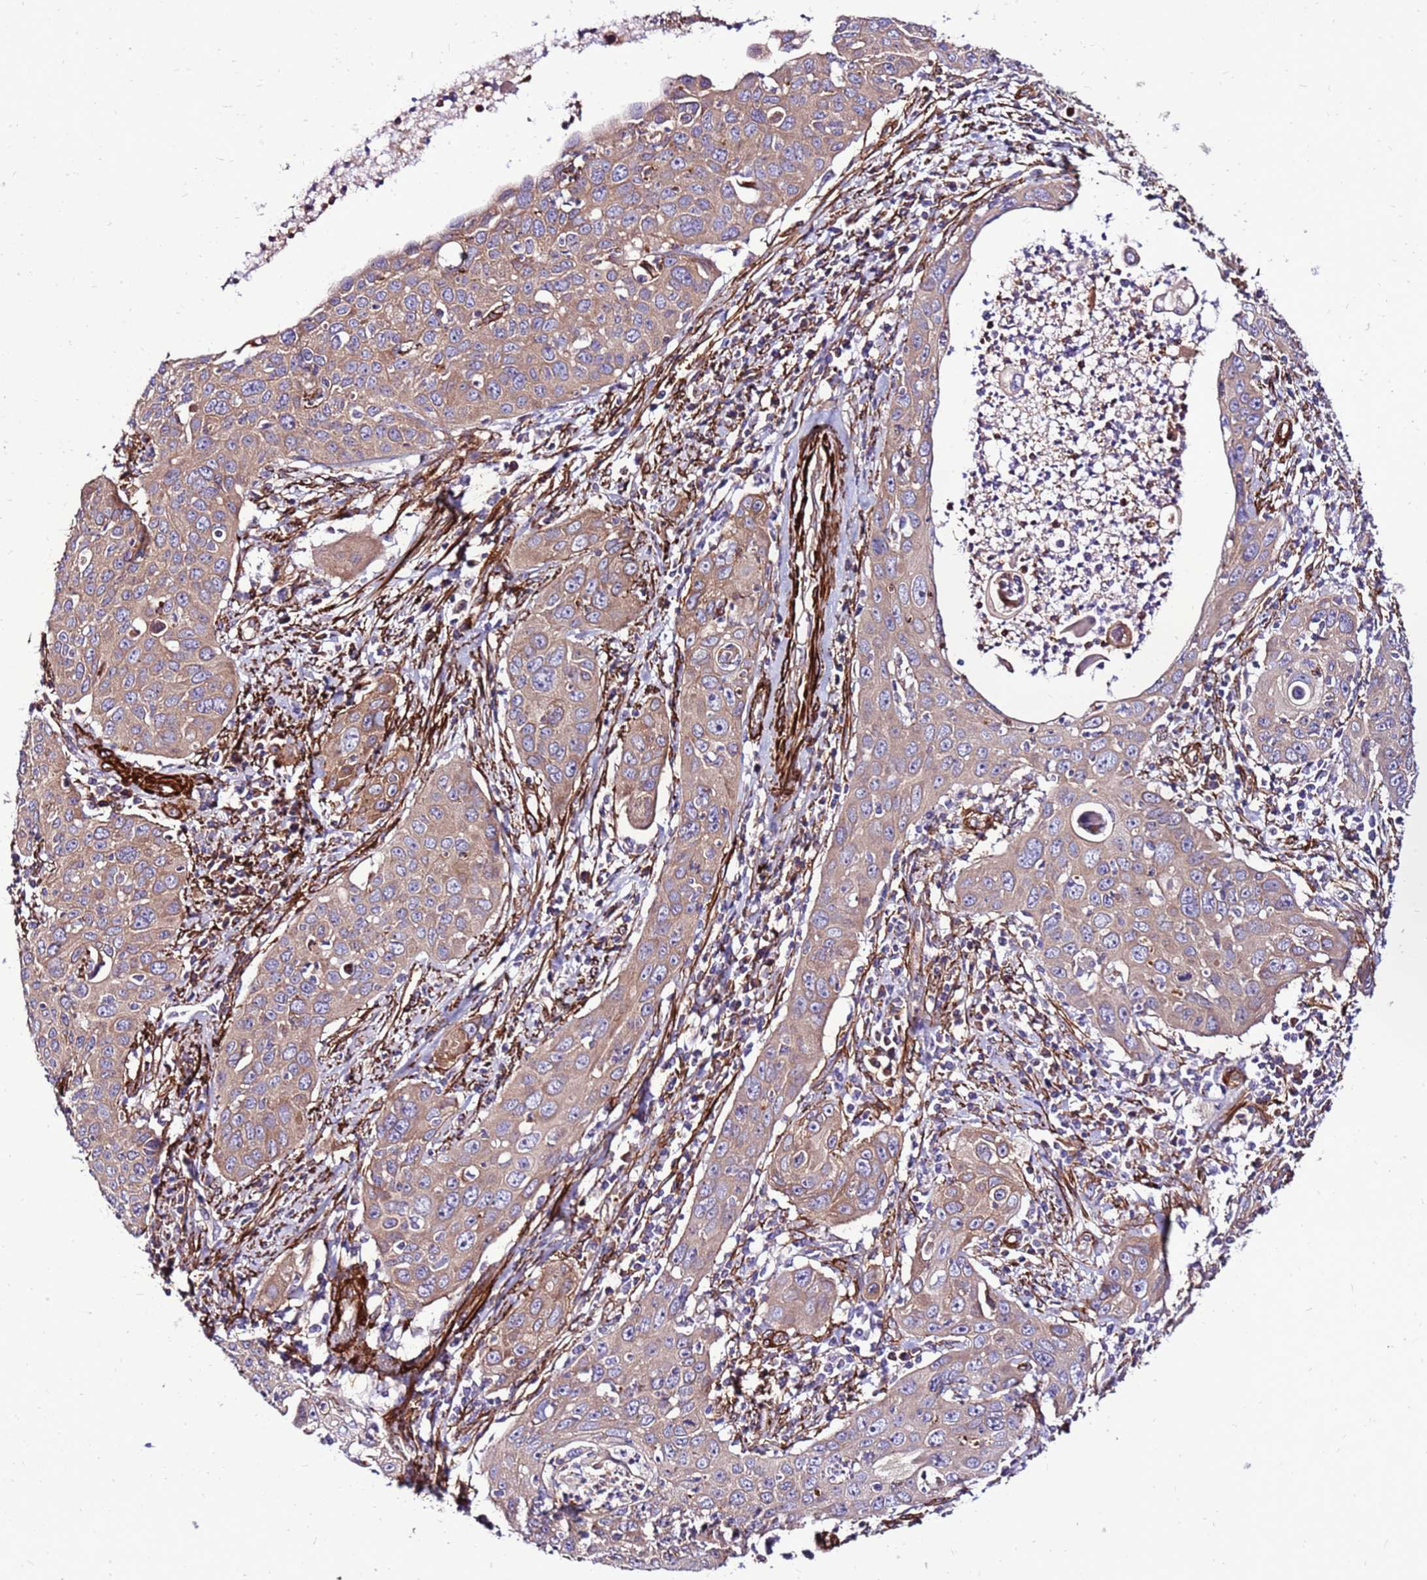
{"staining": {"intensity": "weak", "quantity": ">75%", "location": "cytoplasmic/membranous"}, "tissue": "cervical cancer", "cell_type": "Tumor cells", "image_type": "cancer", "snomed": [{"axis": "morphology", "description": "Squamous cell carcinoma, NOS"}, {"axis": "topography", "description": "Cervix"}], "caption": "Cervical cancer (squamous cell carcinoma) stained for a protein exhibits weak cytoplasmic/membranous positivity in tumor cells.", "gene": "EI24", "patient": {"sex": "female", "age": 36}}